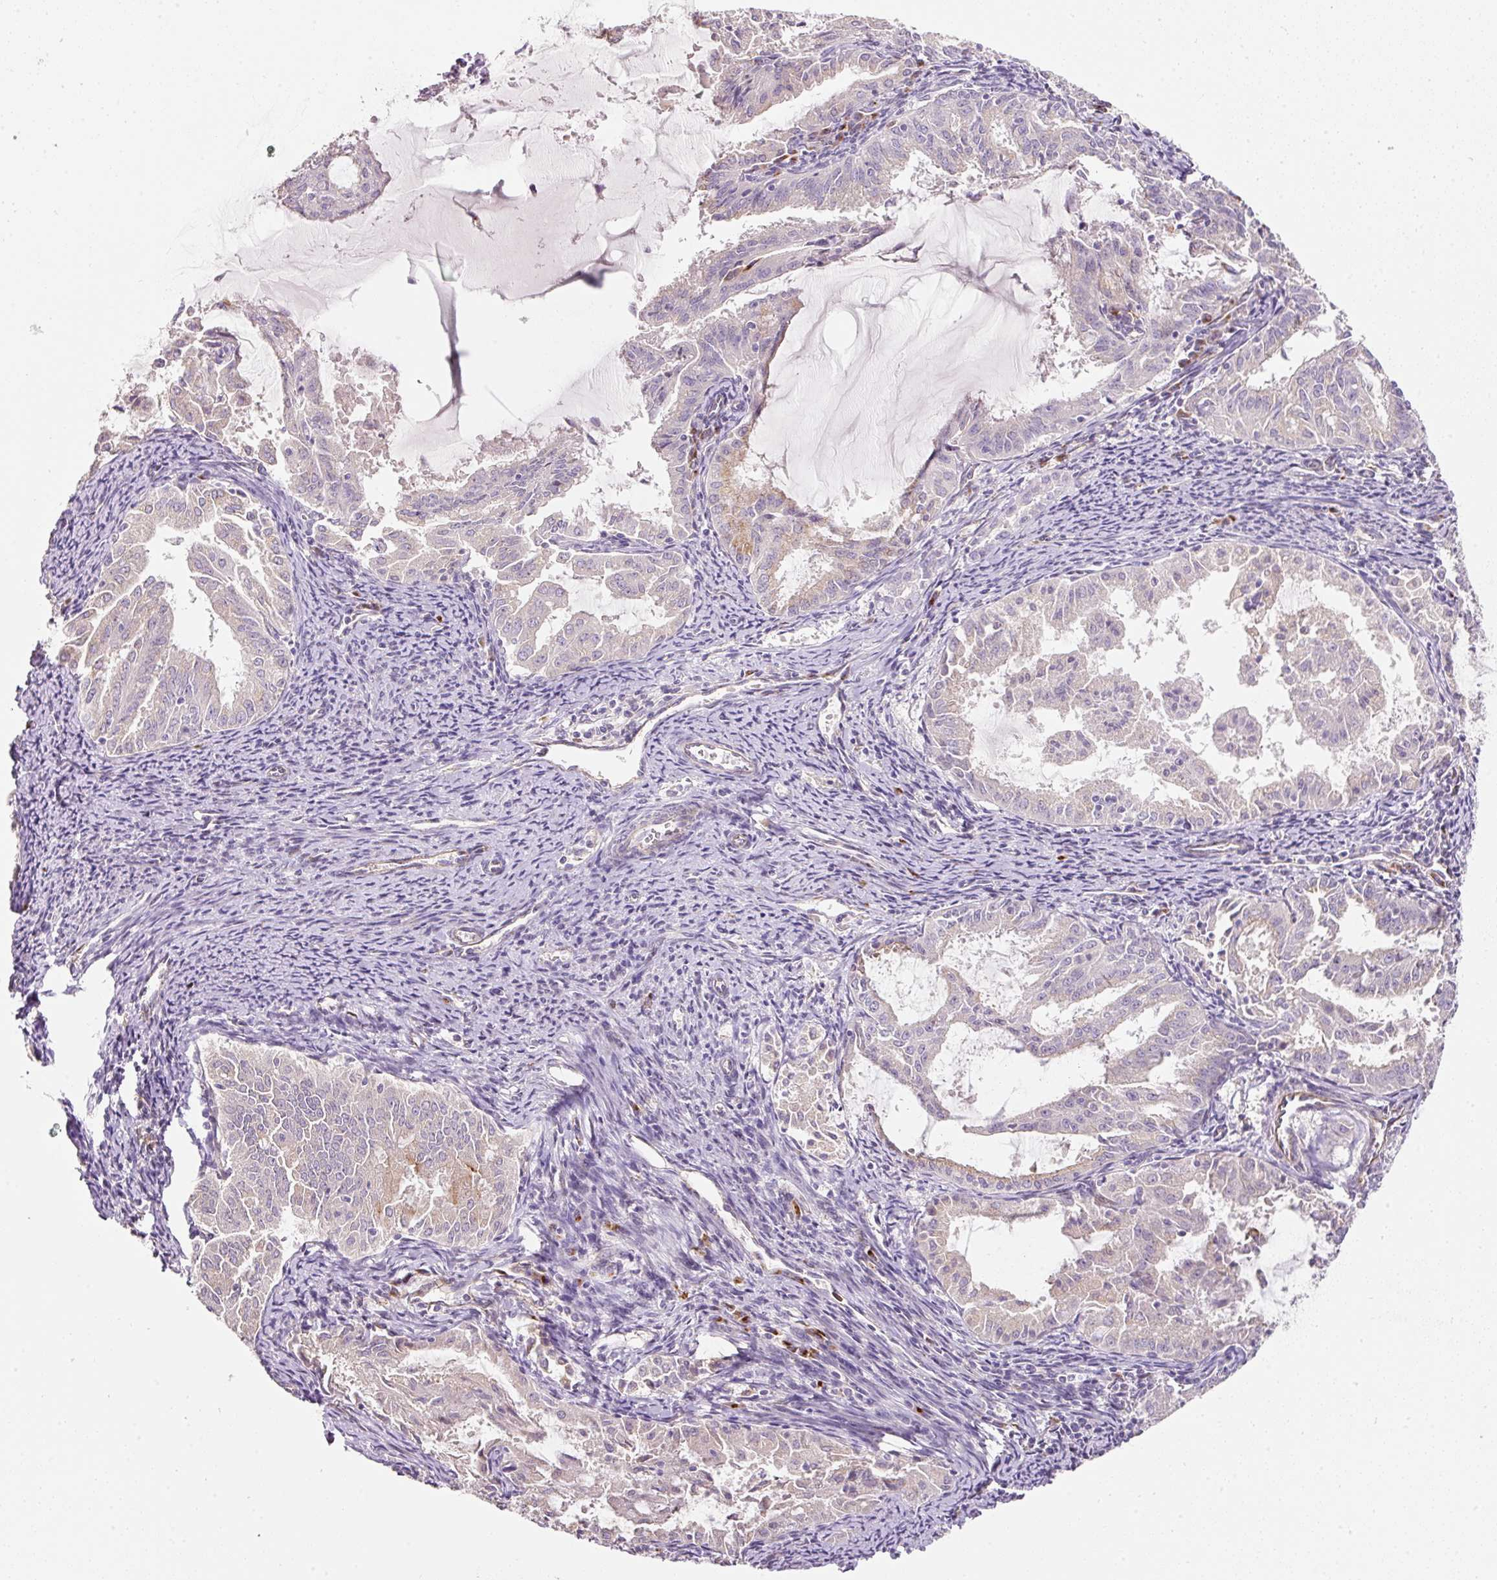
{"staining": {"intensity": "negative", "quantity": "none", "location": "none"}, "tissue": "endometrial cancer", "cell_type": "Tumor cells", "image_type": "cancer", "snomed": [{"axis": "morphology", "description": "Adenocarcinoma, NOS"}, {"axis": "topography", "description": "Endometrium"}], "caption": "The histopathology image displays no staining of tumor cells in endometrial cancer.", "gene": "NBPF11", "patient": {"sex": "female", "age": 70}}